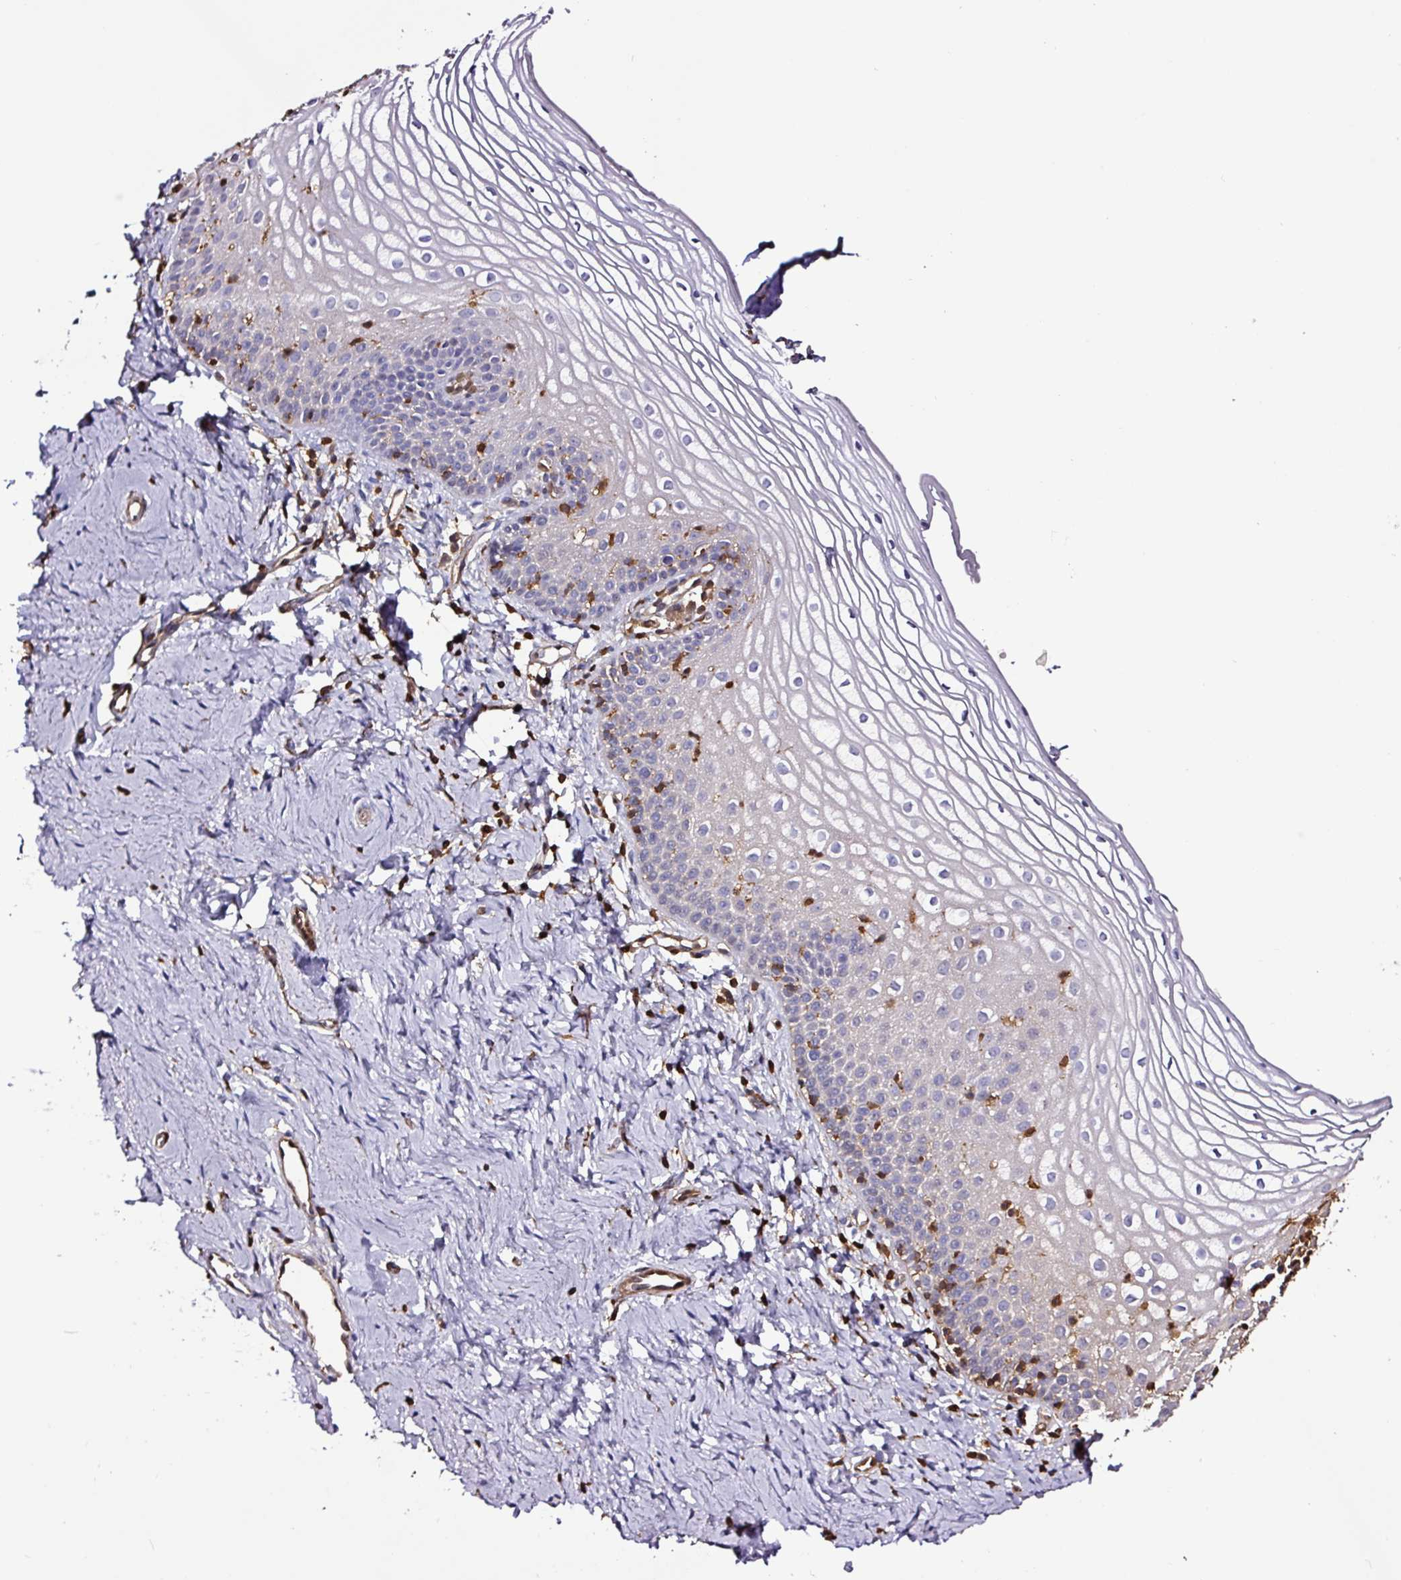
{"staining": {"intensity": "negative", "quantity": "none", "location": "none"}, "tissue": "vagina", "cell_type": "Squamous epithelial cells", "image_type": "normal", "snomed": [{"axis": "morphology", "description": "Normal tissue, NOS"}, {"axis": "topography", "description": "Vagina"}], "caption": "Immunohistochemistry (IHC) photomicrograph of unremarkable vagina stained for a protein (brown), which demonstrates no positivity in squamous epithelial cells.", "gene": "ARHGDIB", "patient": {"sex": "female", "age": 56}}